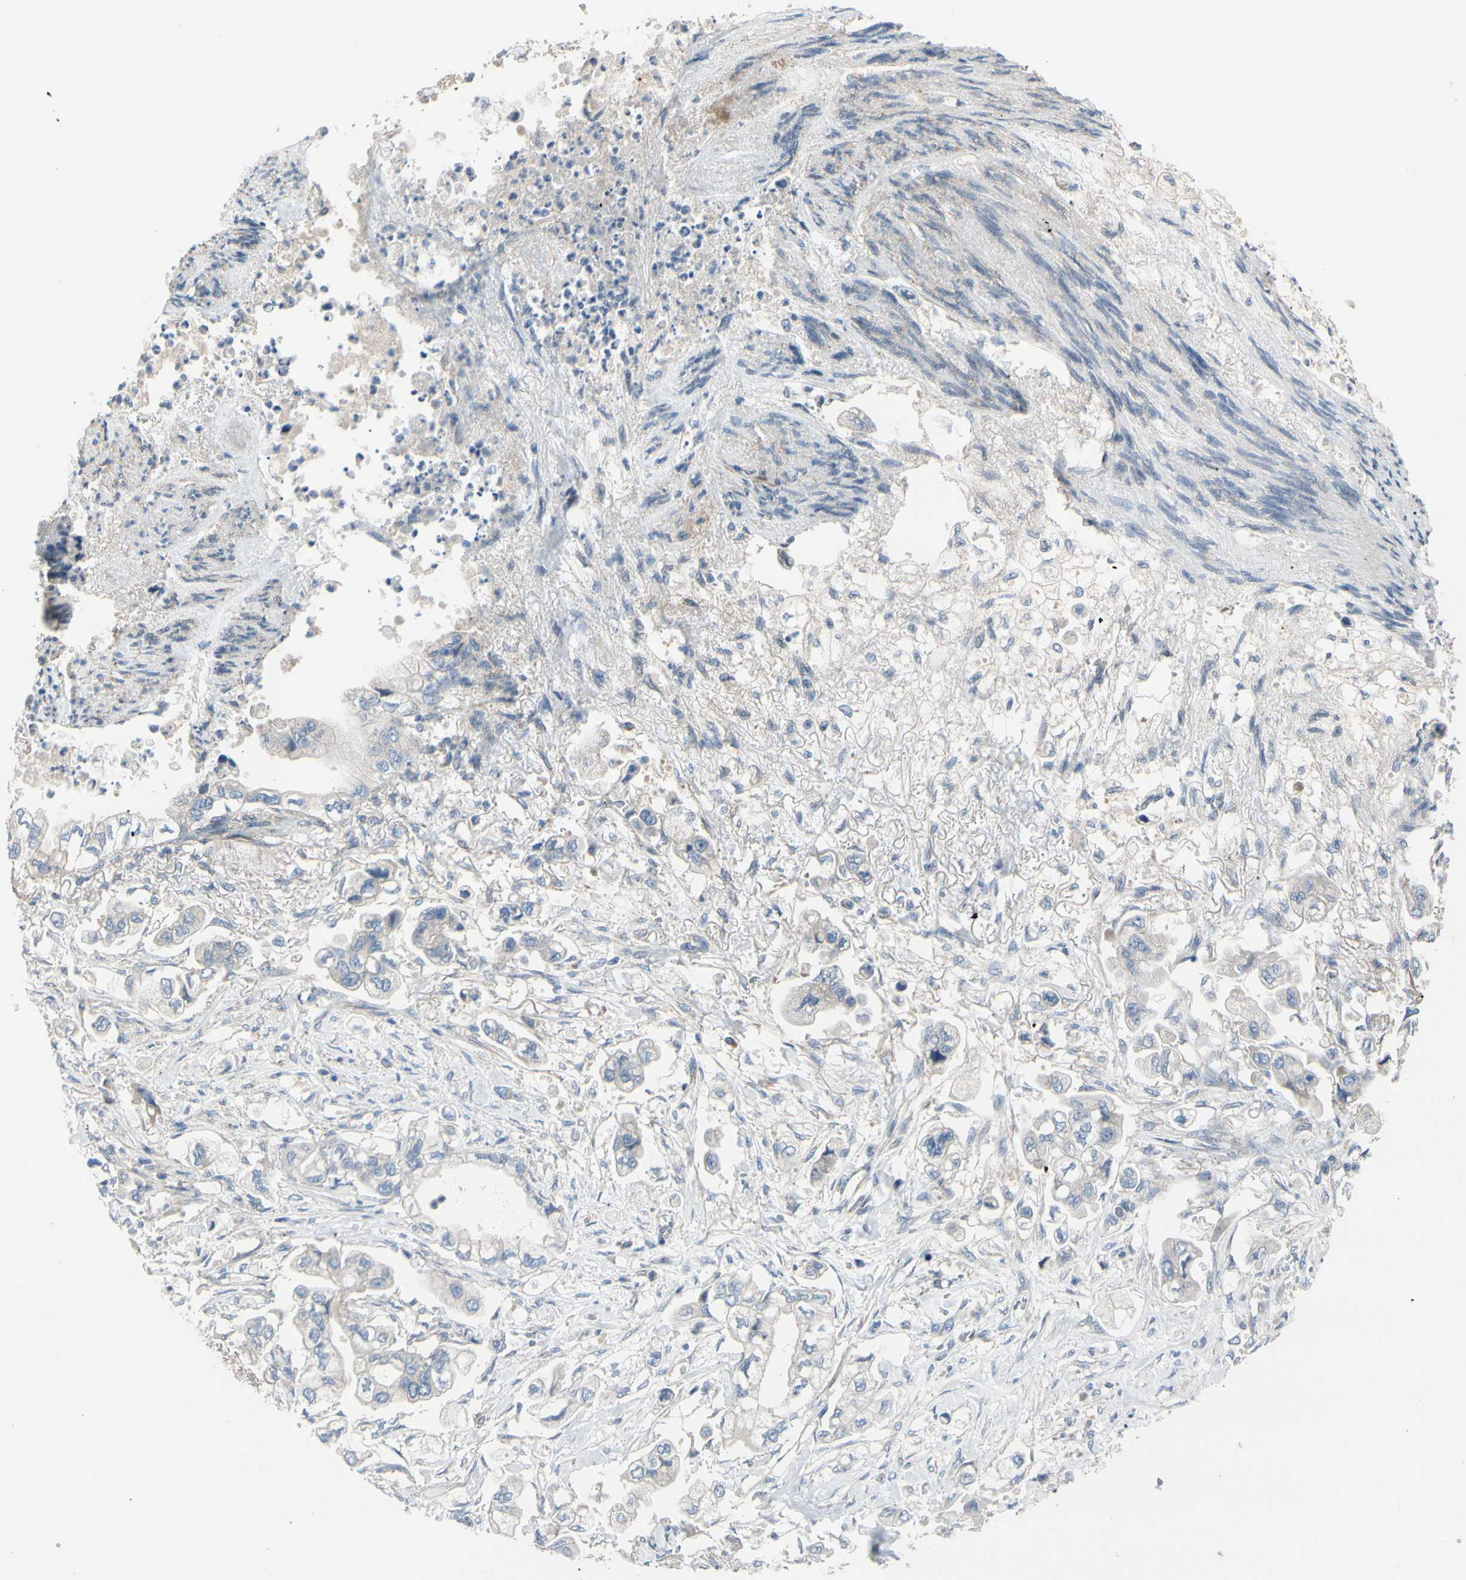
{"staining": {"intensity": "weak", "quantity": ">75%", "location": "cytoplasmic/membranous"}, "tissue": "stomach cancer", "cell_type": "Tumor cells", "image_type": "cancer", "snomed": [{"axis": "morphology", "description": "Adenocarcinoma, NOS"}, {"axis": "topography", "description": "Stomach"}], "caption": "This image reveals immunohistochemistry staining of human adenocarcinoma (stomach), with low weak cytoplasmic/membranous positivity in about >75% of tumor cells.", "gene": "EPHA3", "patient": {"sex": "male", "age": 62}}